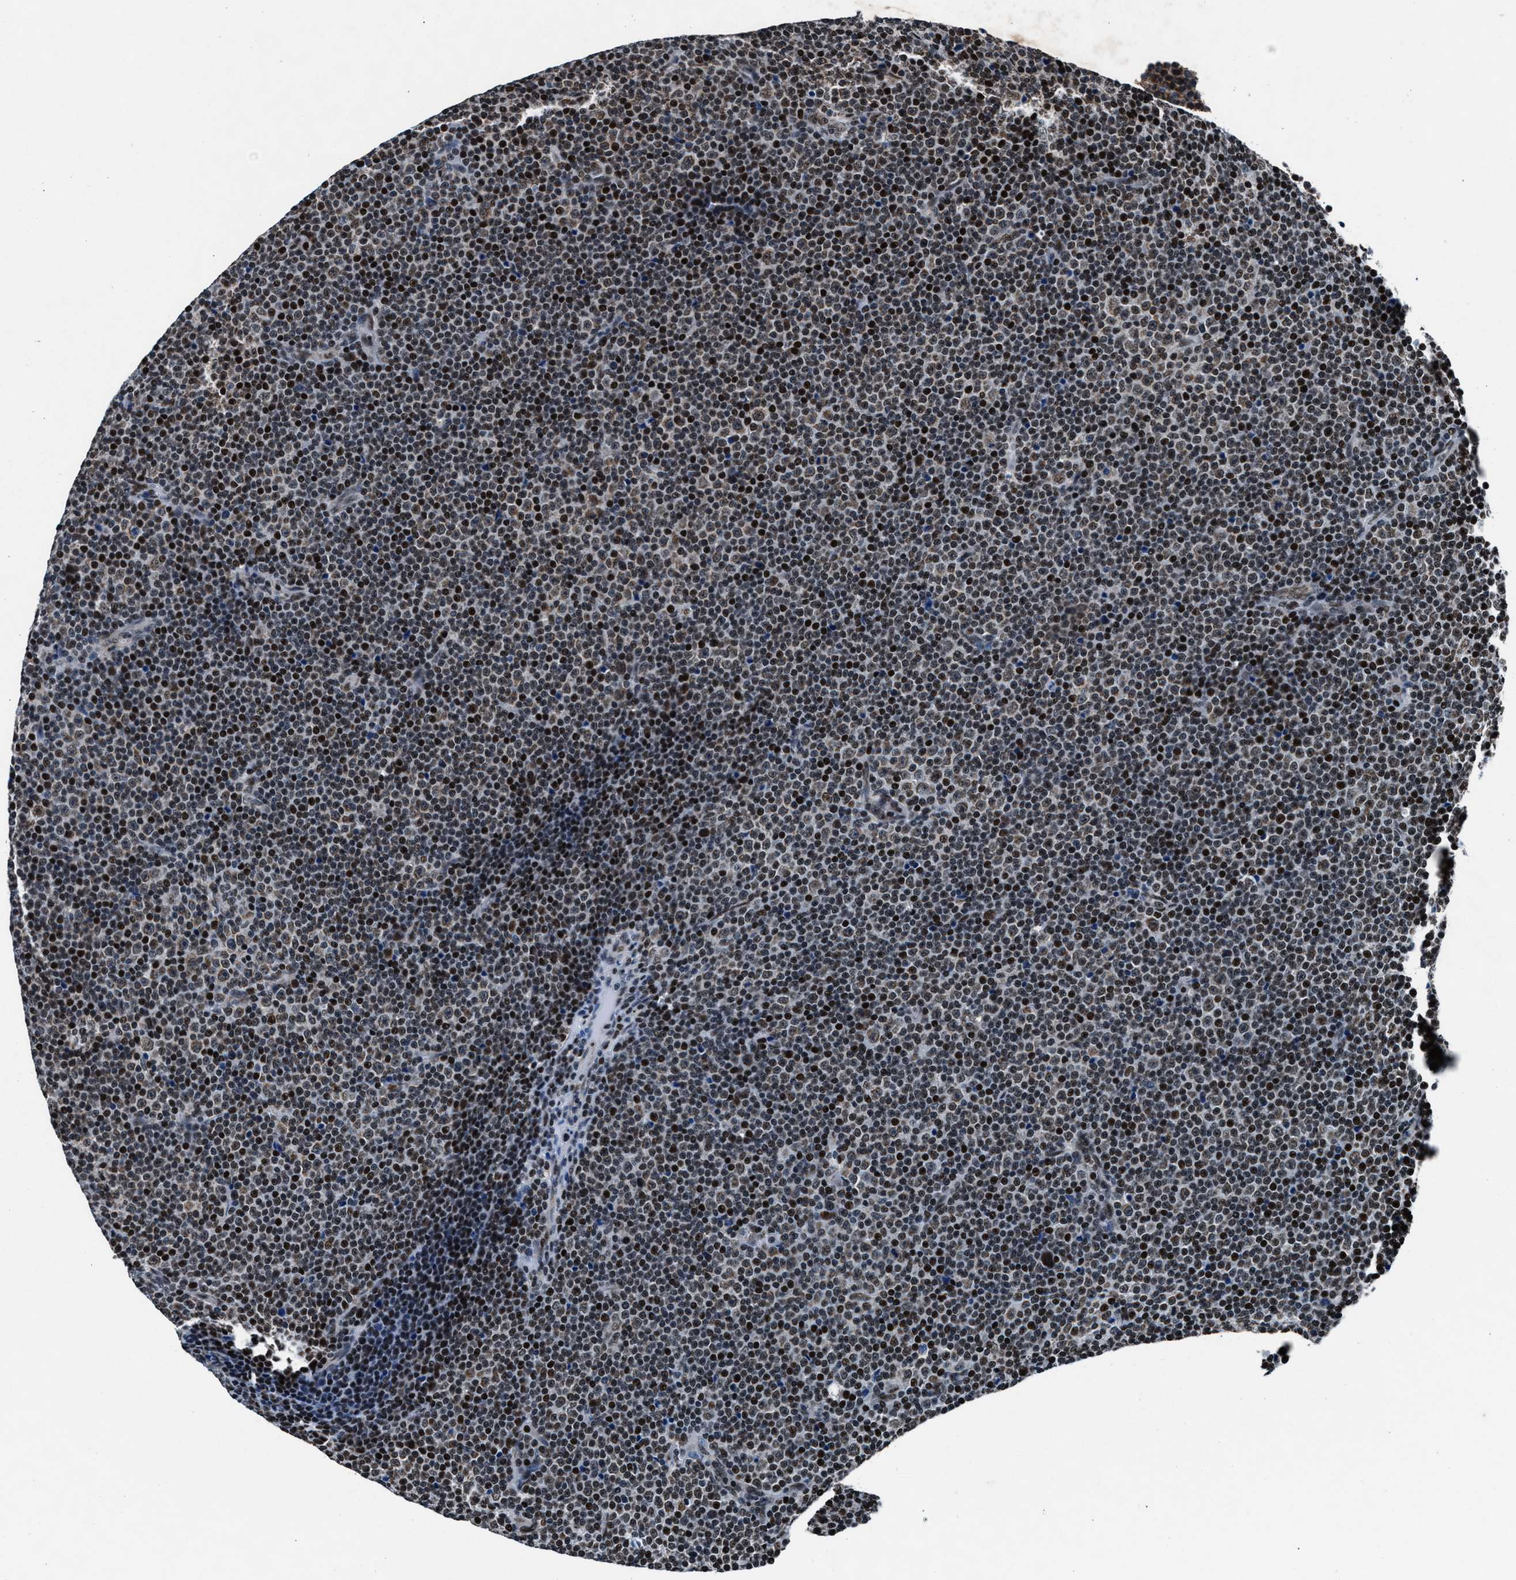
{"staining": {"intensity": "moderate", "quantity": ">75%", "location": "nuclear"}, "tissue": "lymphoma", "cell_type": "Tumor cells", "image_type": "cancer", "snomed": [{"axis": "morphology", "description": "Malignant lymphoma, non-Hodgkin's type, Low grade"}, {"axis": "topography", "description": "Lymph node"}], "caption": "Immunohistochemical staining of human malignant lymphoma, non-Hodgkin's type (low-grade) demonstrates moderate nuclear protein expression in approximately >75% of tumor cells.", "gene": "PRRC2B", "patient": {"sex": "female", "age": 67}}